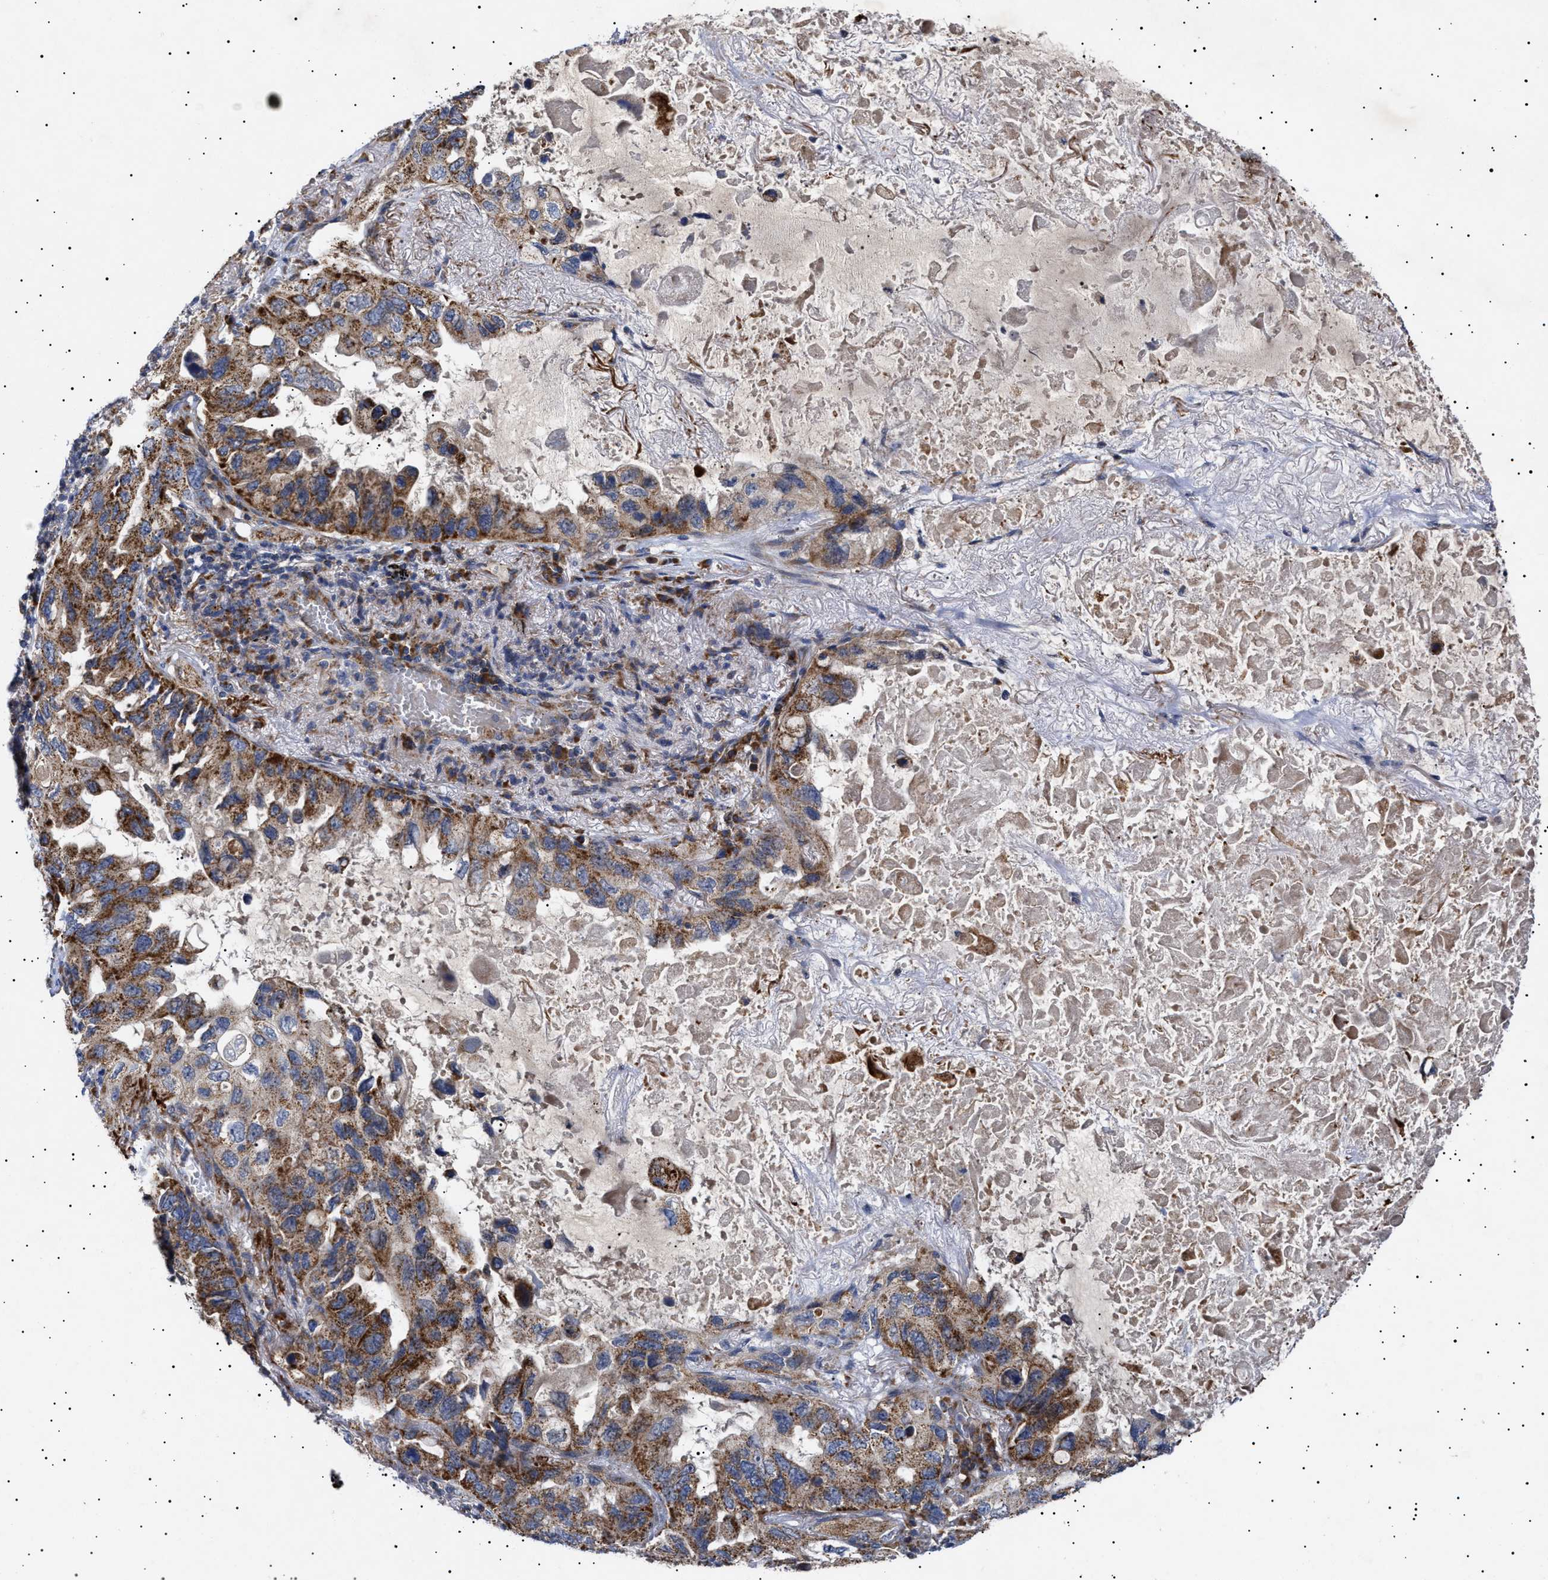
{"staining": {"intensity": "strong", "quantity": ">75%", "location": "cytoplasmic/membranous"}, "tissue": "lung cancer", "cell_type": "Tumor cells", "image_type": "cancer", "snomed": [{"axis": "morphology", "description": "Squamous cell carcinoma, NOS"}, {"axis": "topography", "description": "Lung"}], "caption": "Squamous cell carcinoma (lung) stained with a brown dye displays strong cytoplasmic/membranous positive expression in approximately >75% of tumor cells.", "gene": "MRPL10", "patient": {"sex": "female", "age": 73}}